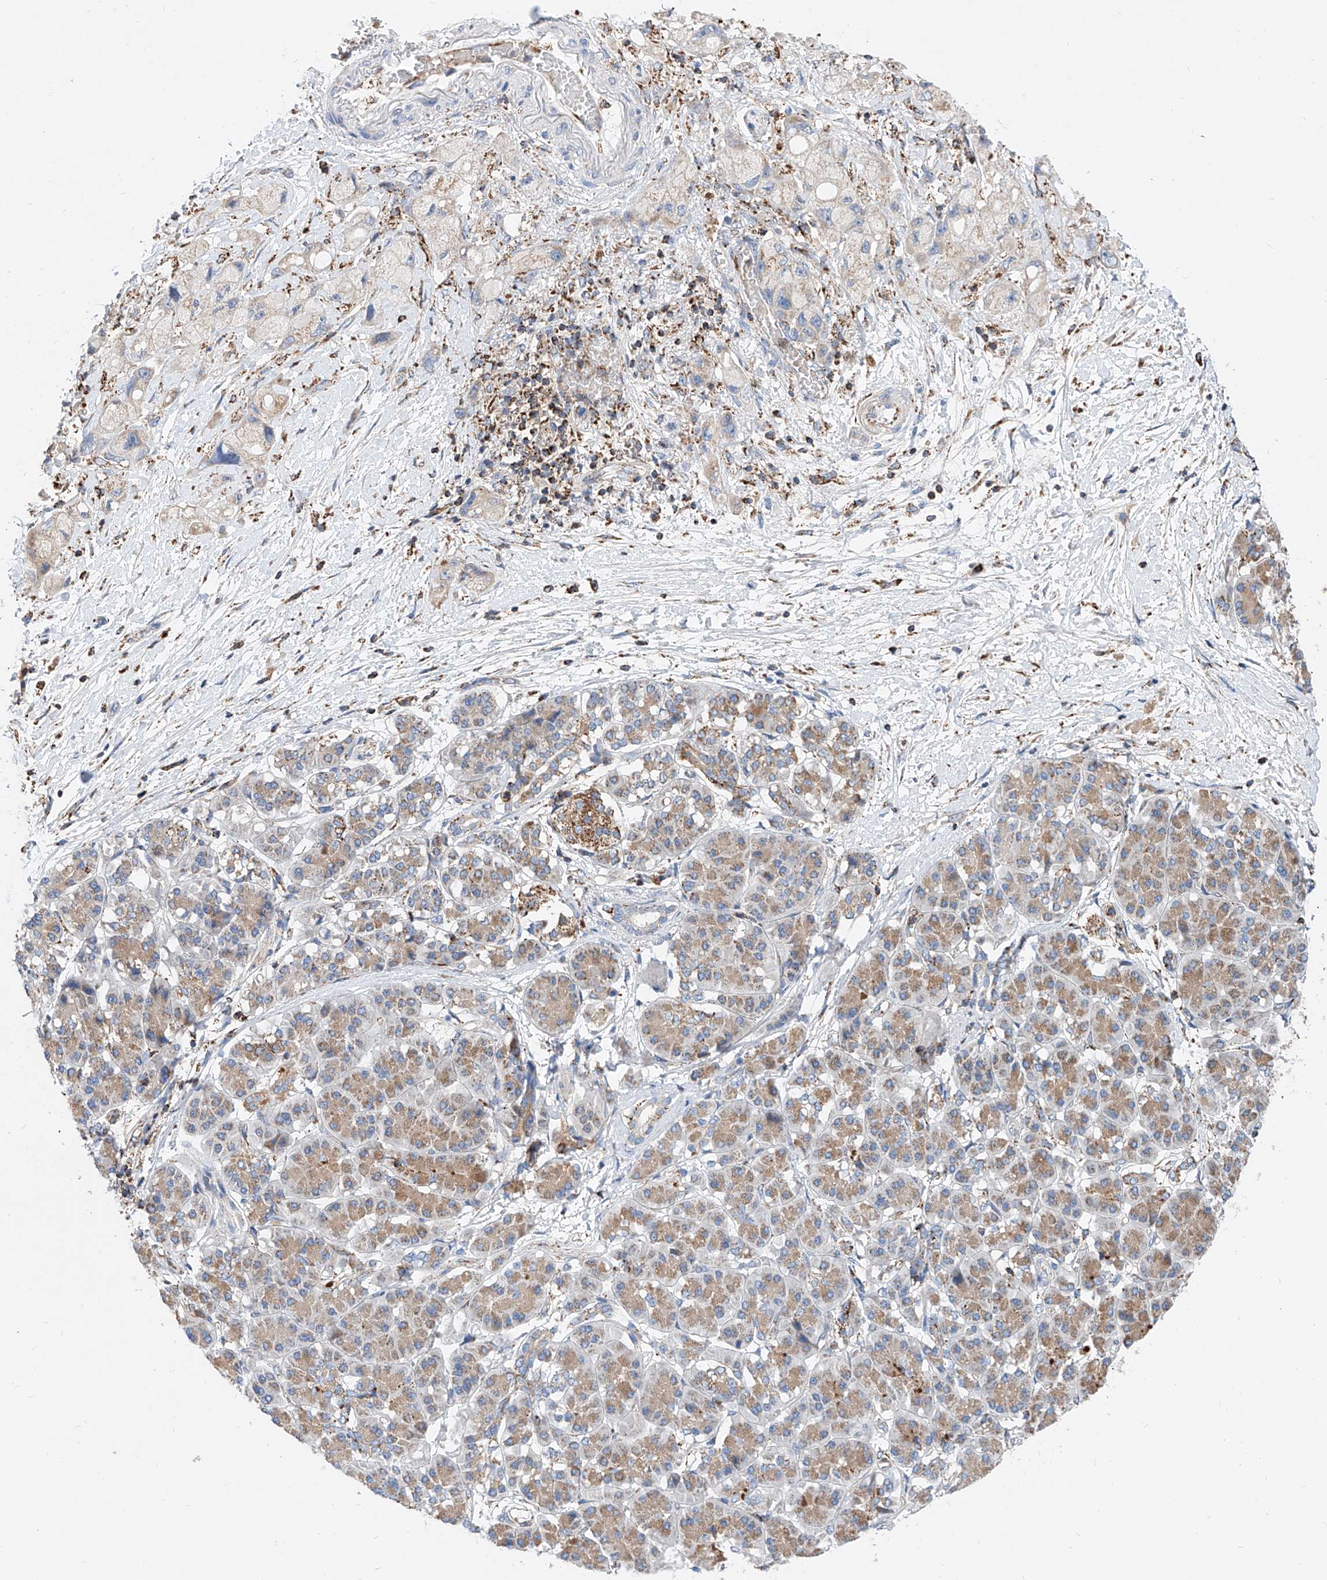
{"staining": {"intensity": "negative", "quantity": "none", "location": "none"}, "tissue": "pancreatic cancer", "cell_type": "Tumor cells", "image_type": "cancer", "snomed": [{"axis": "morphology", "description": "Normal tissue, NOS"}, {"axis": "morphology", "description": "Adenocarcinoma, NOS"}, {"axis": "topography", "description": "Pancreas"}], "caption": "This is a histopathology image of immunohistochemistry (IHC) staining of pancreatic cancer, which shows no positivity in tumor cells.", "gene": "CPNE5", "patient": {"sex": "female", "age": 68}}